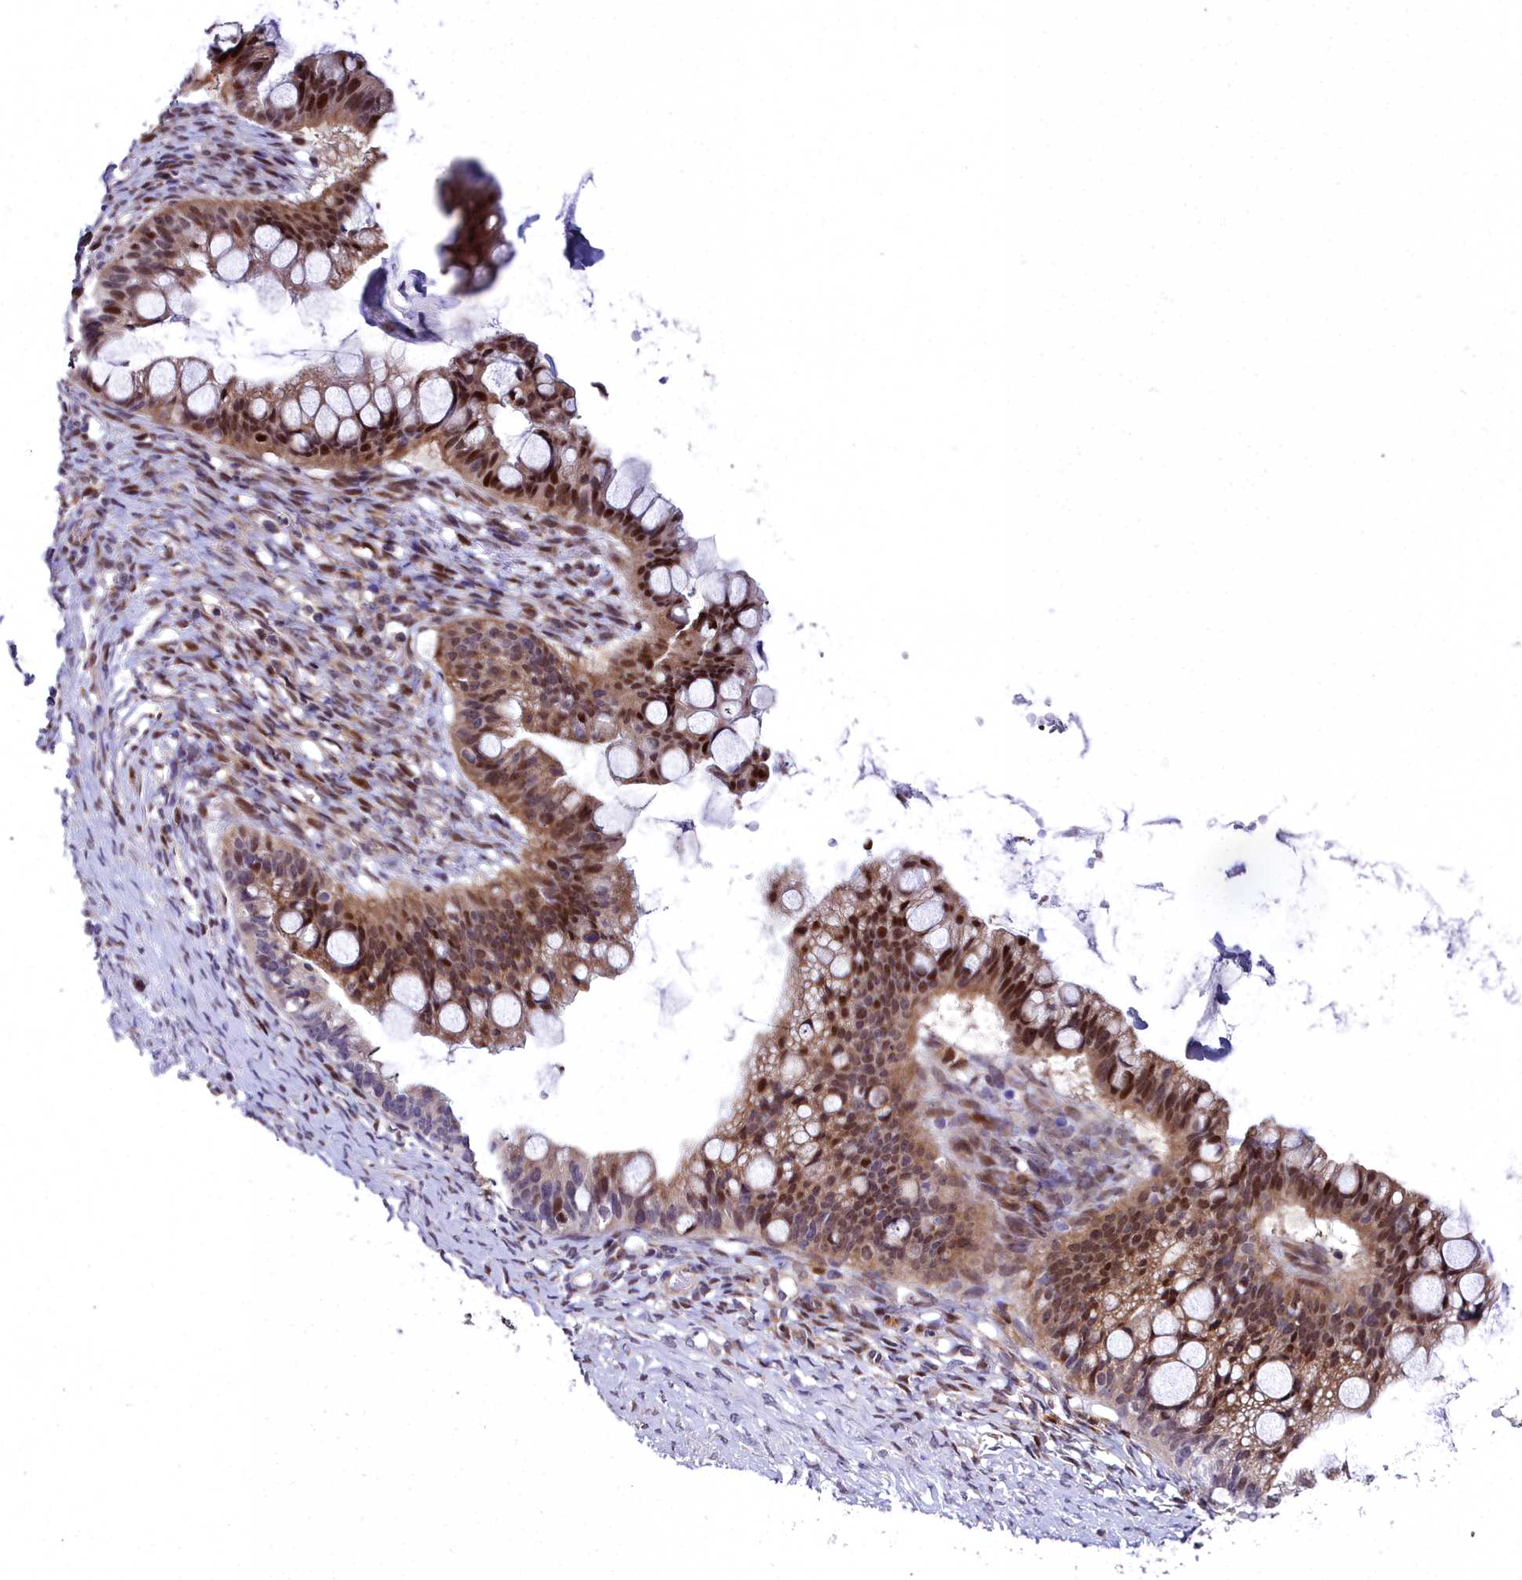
{"staining": {"intensity": "moderate", "quantity": ">75%", "location": "nuclear"}, "tissue": "ovarian cancer", "cell_type": "Tumor cells", "image_type": "cancer", "snomed": [{"axis": "morphology", "description": "Cystadenocarcinoma, mucinous, NOS"}, {"axis": "topography", "description": "Ovary"}], "caption": "Ovarian cancer (mucinous cystadenocarcinoma) was stained to show a protein in brown. There is medium levels of moderate nuclear positivity in about >75% of tumor cells.", "gene": "AP1M1", "patient": {"sex": "female", "age": 73}}